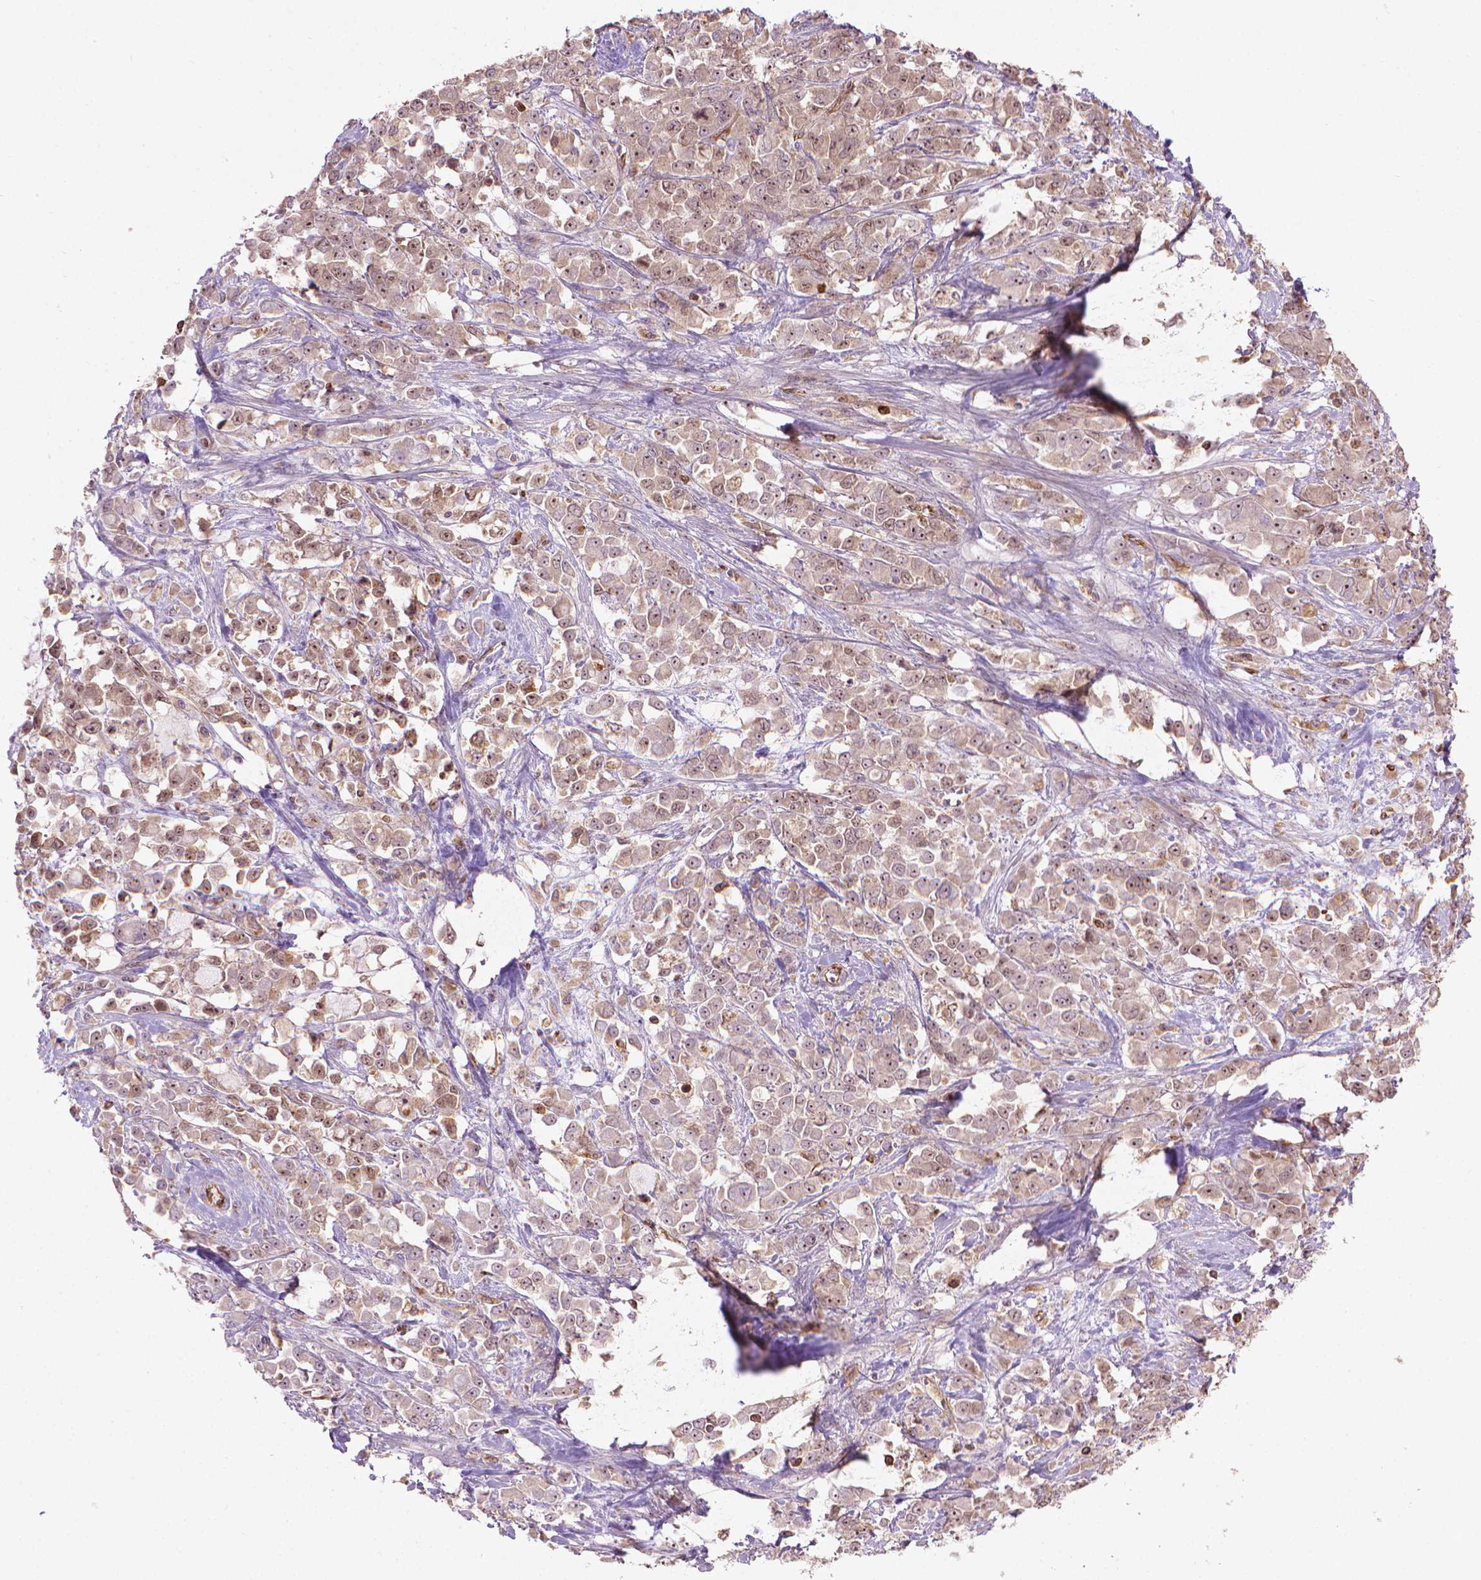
{"staining": {"intensity": "weak", "quantity": ">75%", "location": "cytoplasmic/membranous,nuclear"}, "tissue": "stomach cancer", "cell_type": "Tumor cells", "image_type": "cancer", "snomed": [{"axis": "morphology", "description": "Adenocarcinoma, NOS"}, {"axis": "topography", "description": "Stomach"}], "caption": "Human stomach cancer (adenocarcinoma) stained with a protein marker reveals weak staining in tumor cells.", "gene": "SMC2", "patient": {"sex": "female", "age": 76}}